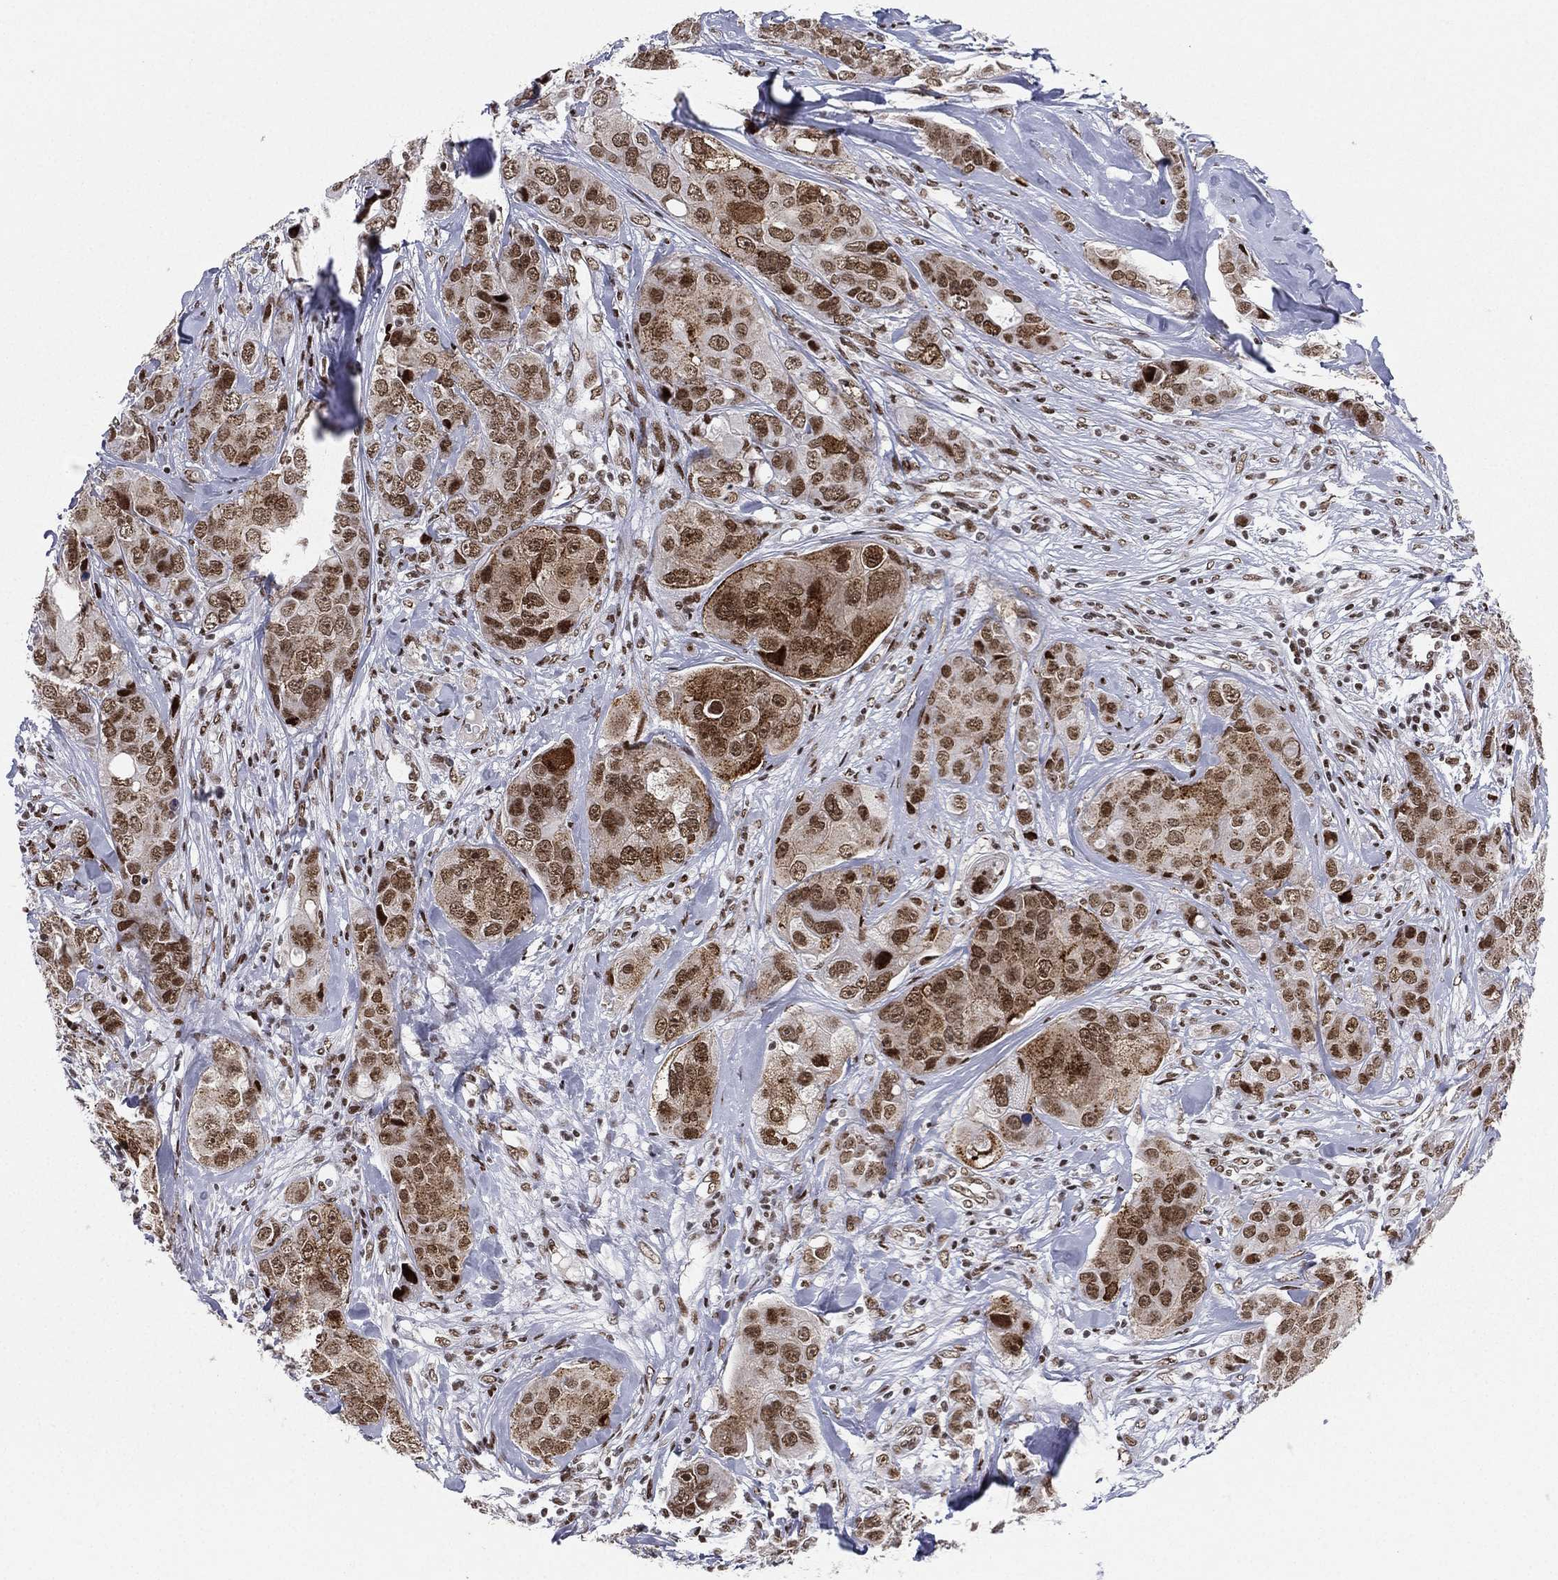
{"staining": {"intensity": "strong", "quantity": ">75%", "location": "nuclear"}, "tissue": "breast cancer", "cell_type": "Tumor cells", "image_type": "cancer", "snomed": [{"axis": "morphology", "description": "Duct carcinoma"}, {"axis": "topography", "description": "Breast"}], "caption": "Immunohistochemical staining of human breast cancer (intraductal carcinoma) shows strong nuclear protein positivity in approximately >75% of tumor cells.", "gene": "RTF1", "patient": {"sex": "female", "age": 43}}